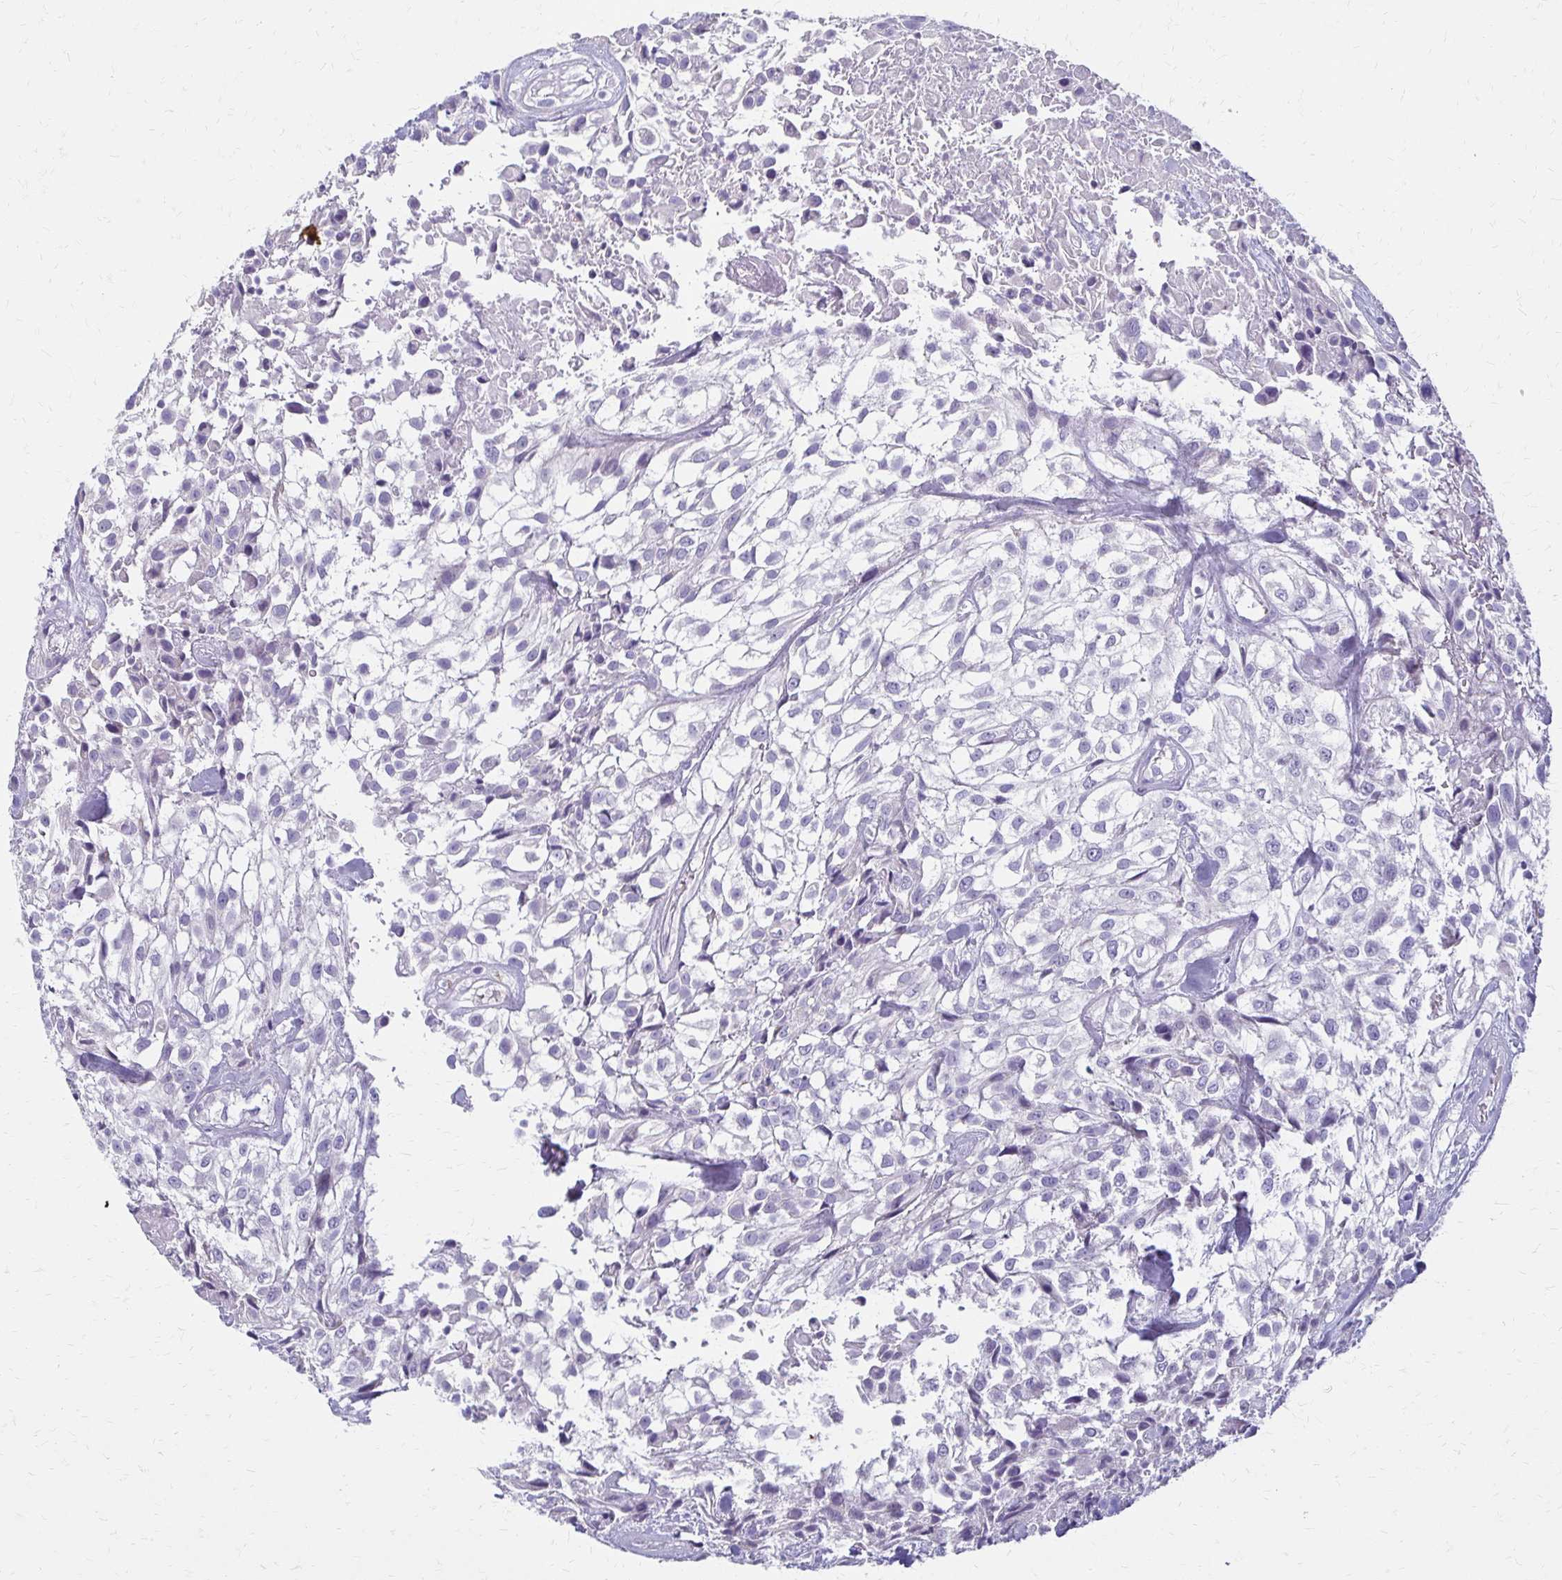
{"staining": {"intensity": "negative", "quantity": "none", "location": "none"}, "tissue": "urothelial cancer", "cell_type": "Tumor cells", "image_type": "cancer", "snomed": [{"axis": "morphology", "description": "Urothelial carcinoma, High grade"}, {"axis": "topography", "description": "Urinary bladder"}], "caption": "High-grade urothelial carcinoma was stained to show a protein in brown. There is no significant expression in tumor cells. The staining was performed using DAB to visualize the protein expression in brown, while the nuclei were stained in blue with hematoxylin (Magnification: 20x).", "gene": "BBS12", "patient": {"sex": "male", "age": 56}}